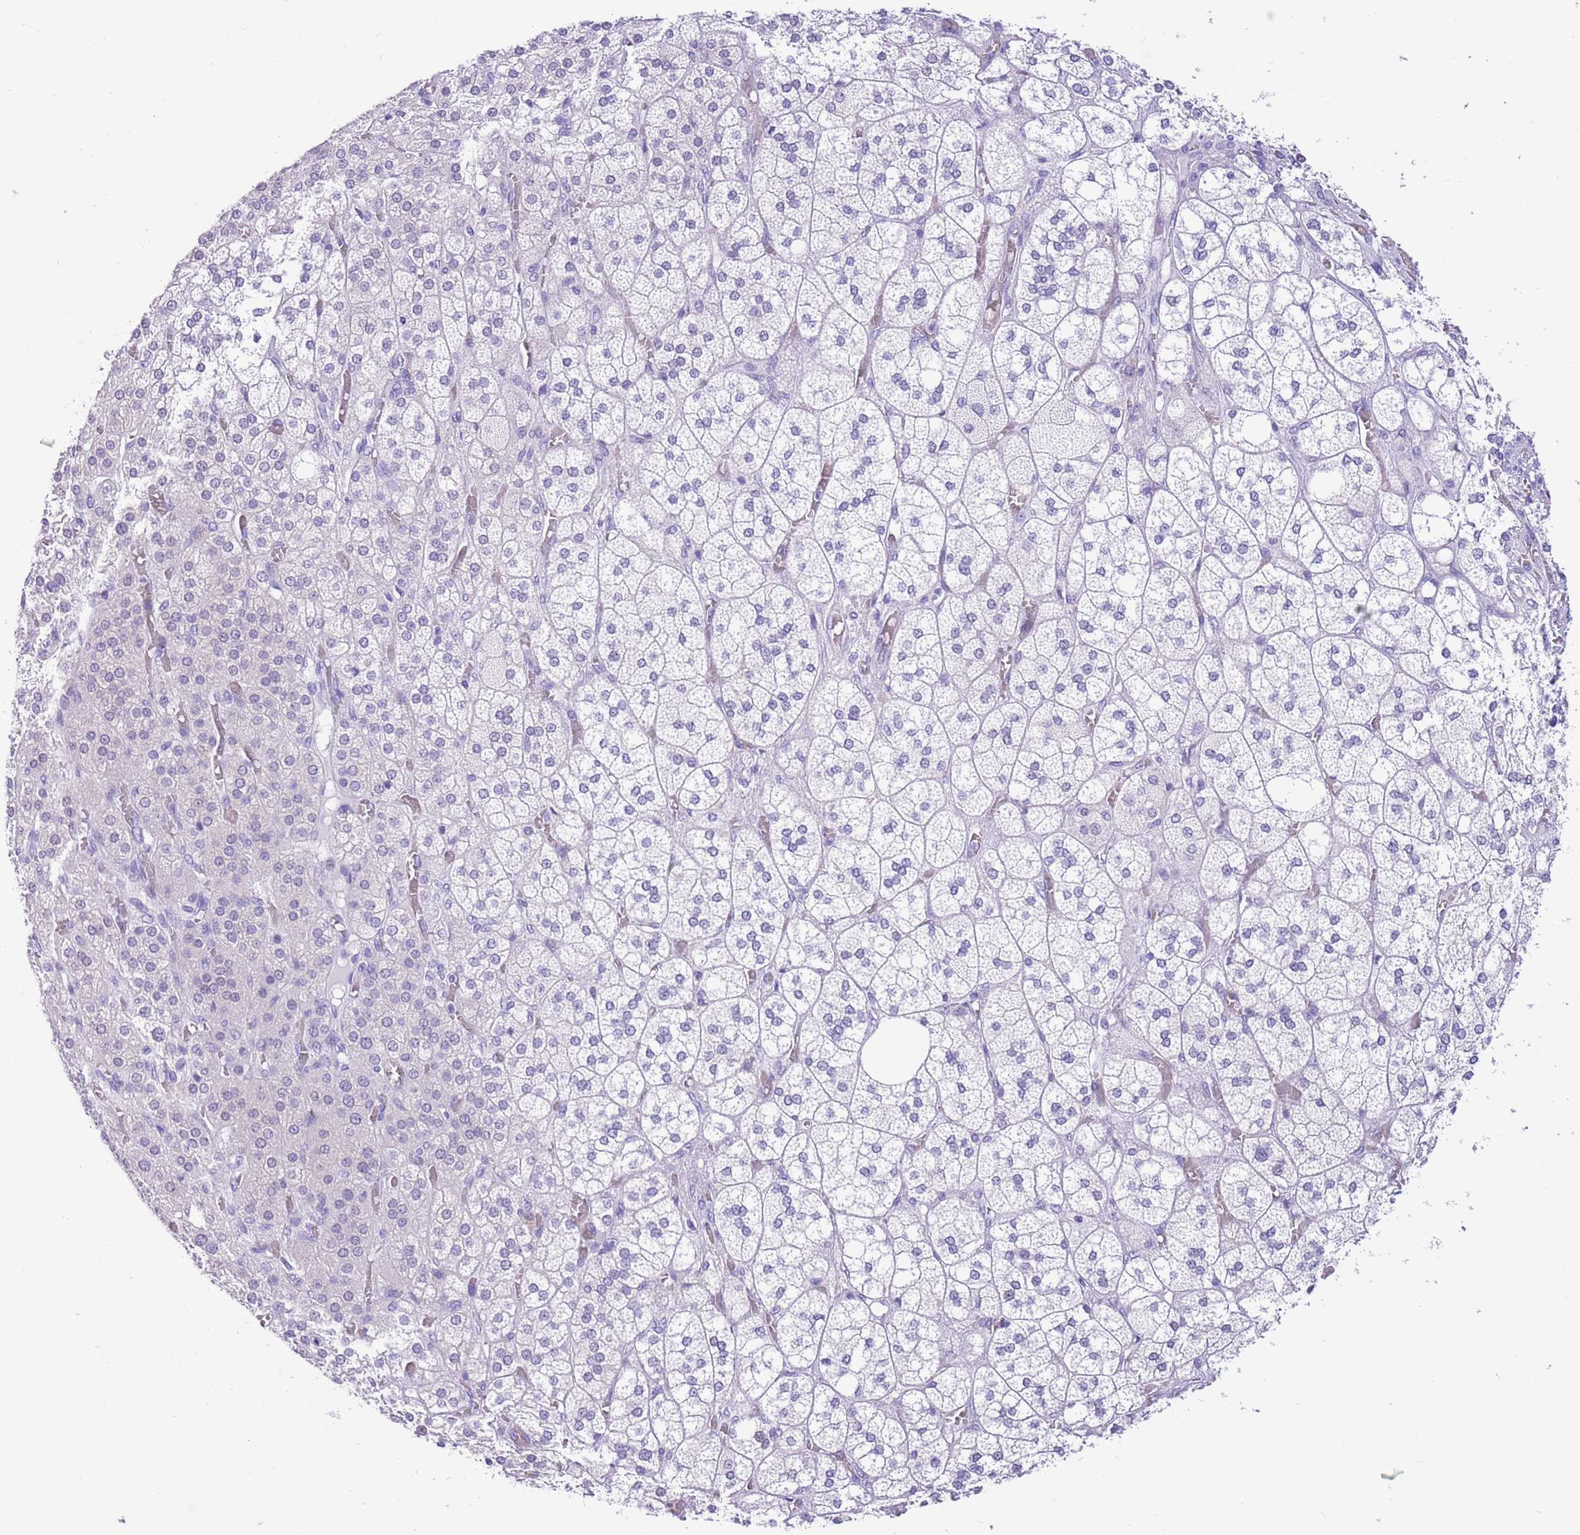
{"staining": {"intensity": "negative", "quantity": "none", "location": "none"}, "tissue": "adrenal gland", "cell_type": "Glandular cells", "image_type": "normal", "snomed": [{"axis": "morphology", "description": "Normal tissue, NOS"}, {"axis": "topography", "description": "Adrenal gland"}], "caption": "This is an immunohistochemistry photomicrograph of normal human adrenal gland. There is no expression in glandular cells.", "gene": "TMEM185A", "patient": {"sex": "male", "age": 61}}